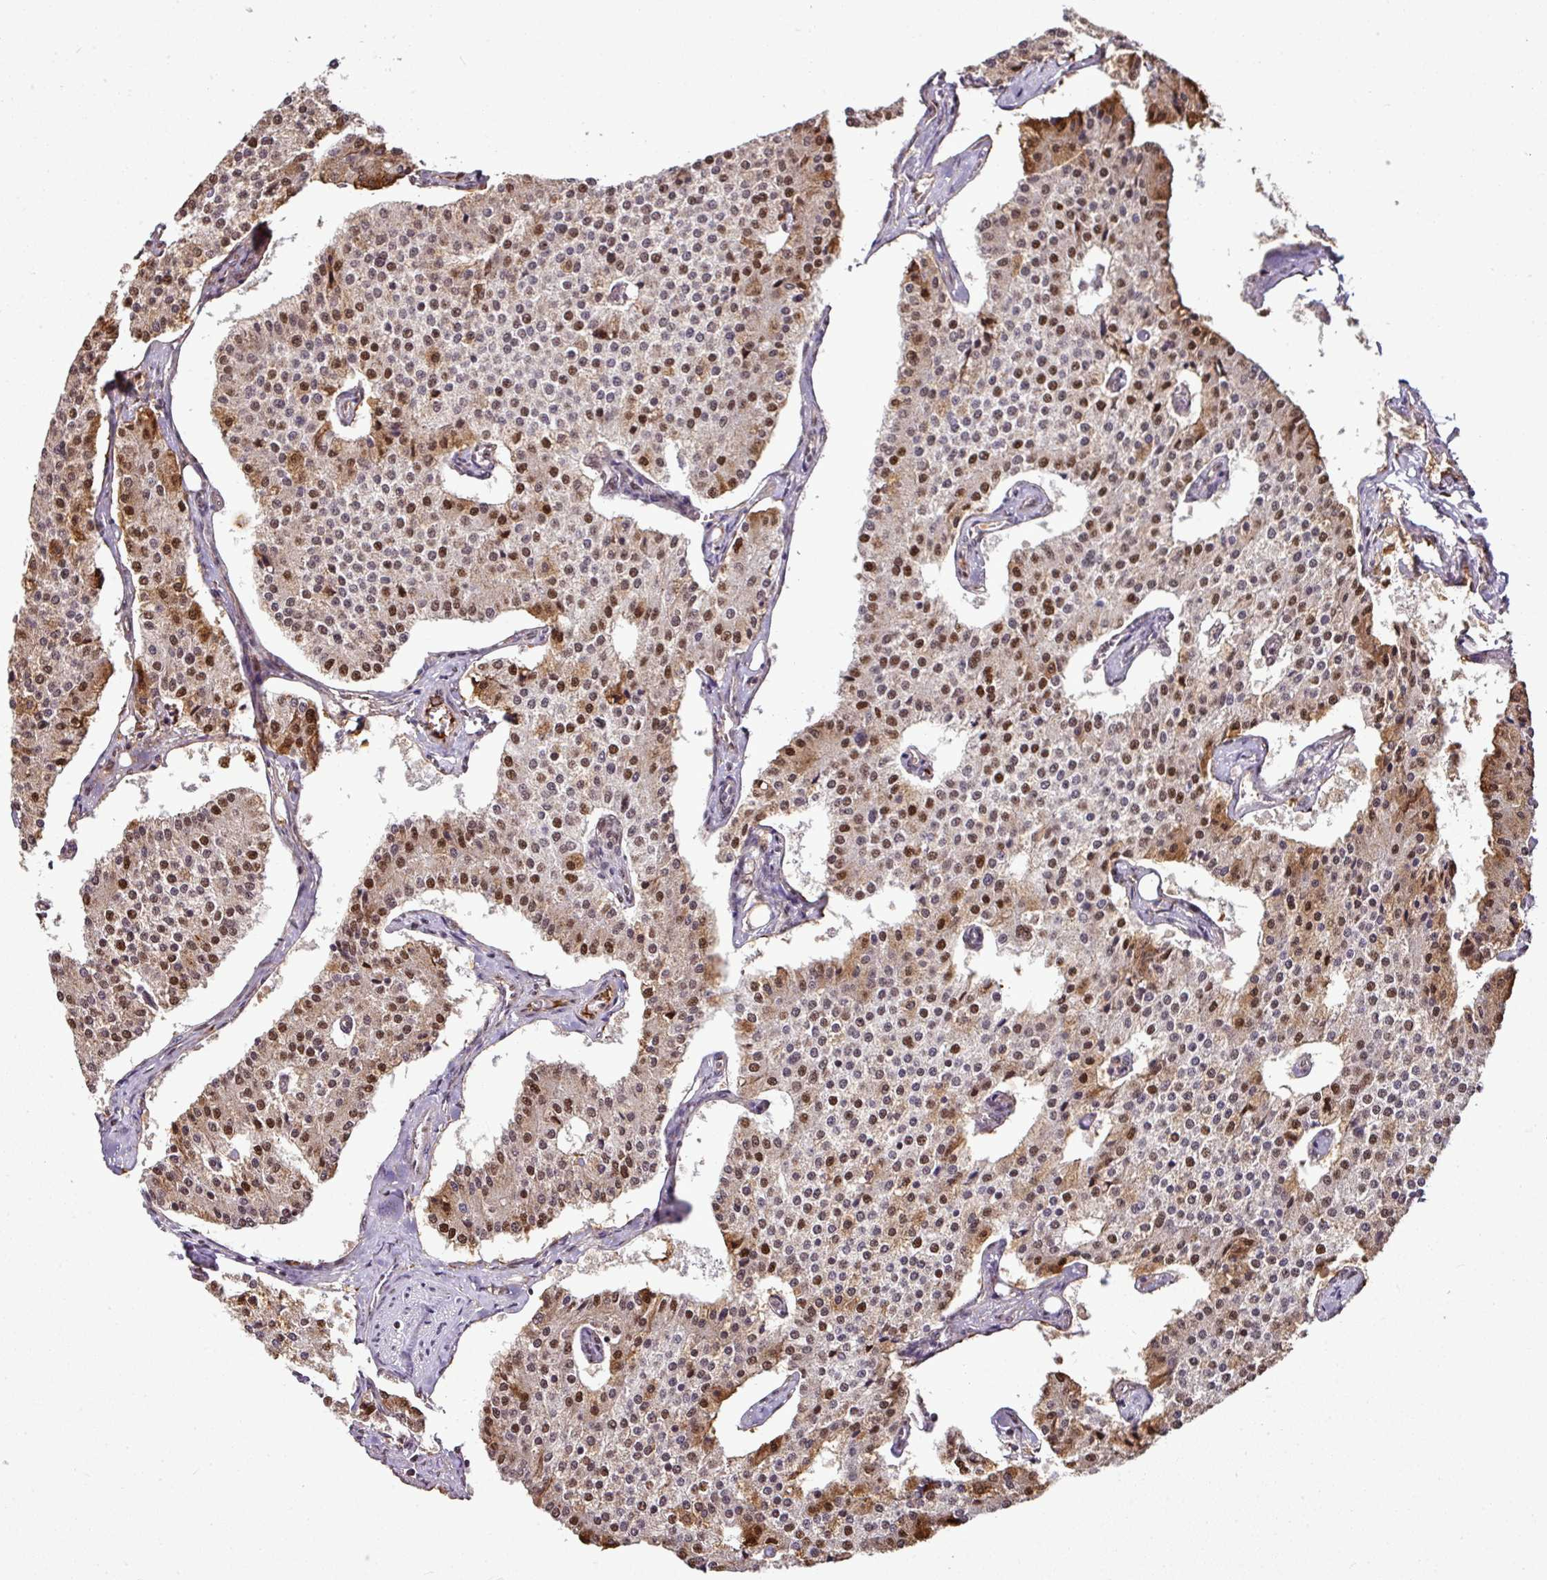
{"staining": {"intensity": "moderate", "quantity": "25%-75%", "location": "nuclear"}, "tissue": "carcinoid", "cell_type": "Tumor cells", "image_type": "cancer", "snomed": [{"axis": "morphology", "description": "Carcinoid, malignant, NOS"}, {"axis": "topography", "description": "Colon"}], "caption": "Carcinoid stained with a brown dye demonstrates moderate nuclear positive staining in about 25%-75% of tumor cells.", "gene": "PGAP4", "patient": {"sex": "female", "age": 52}}